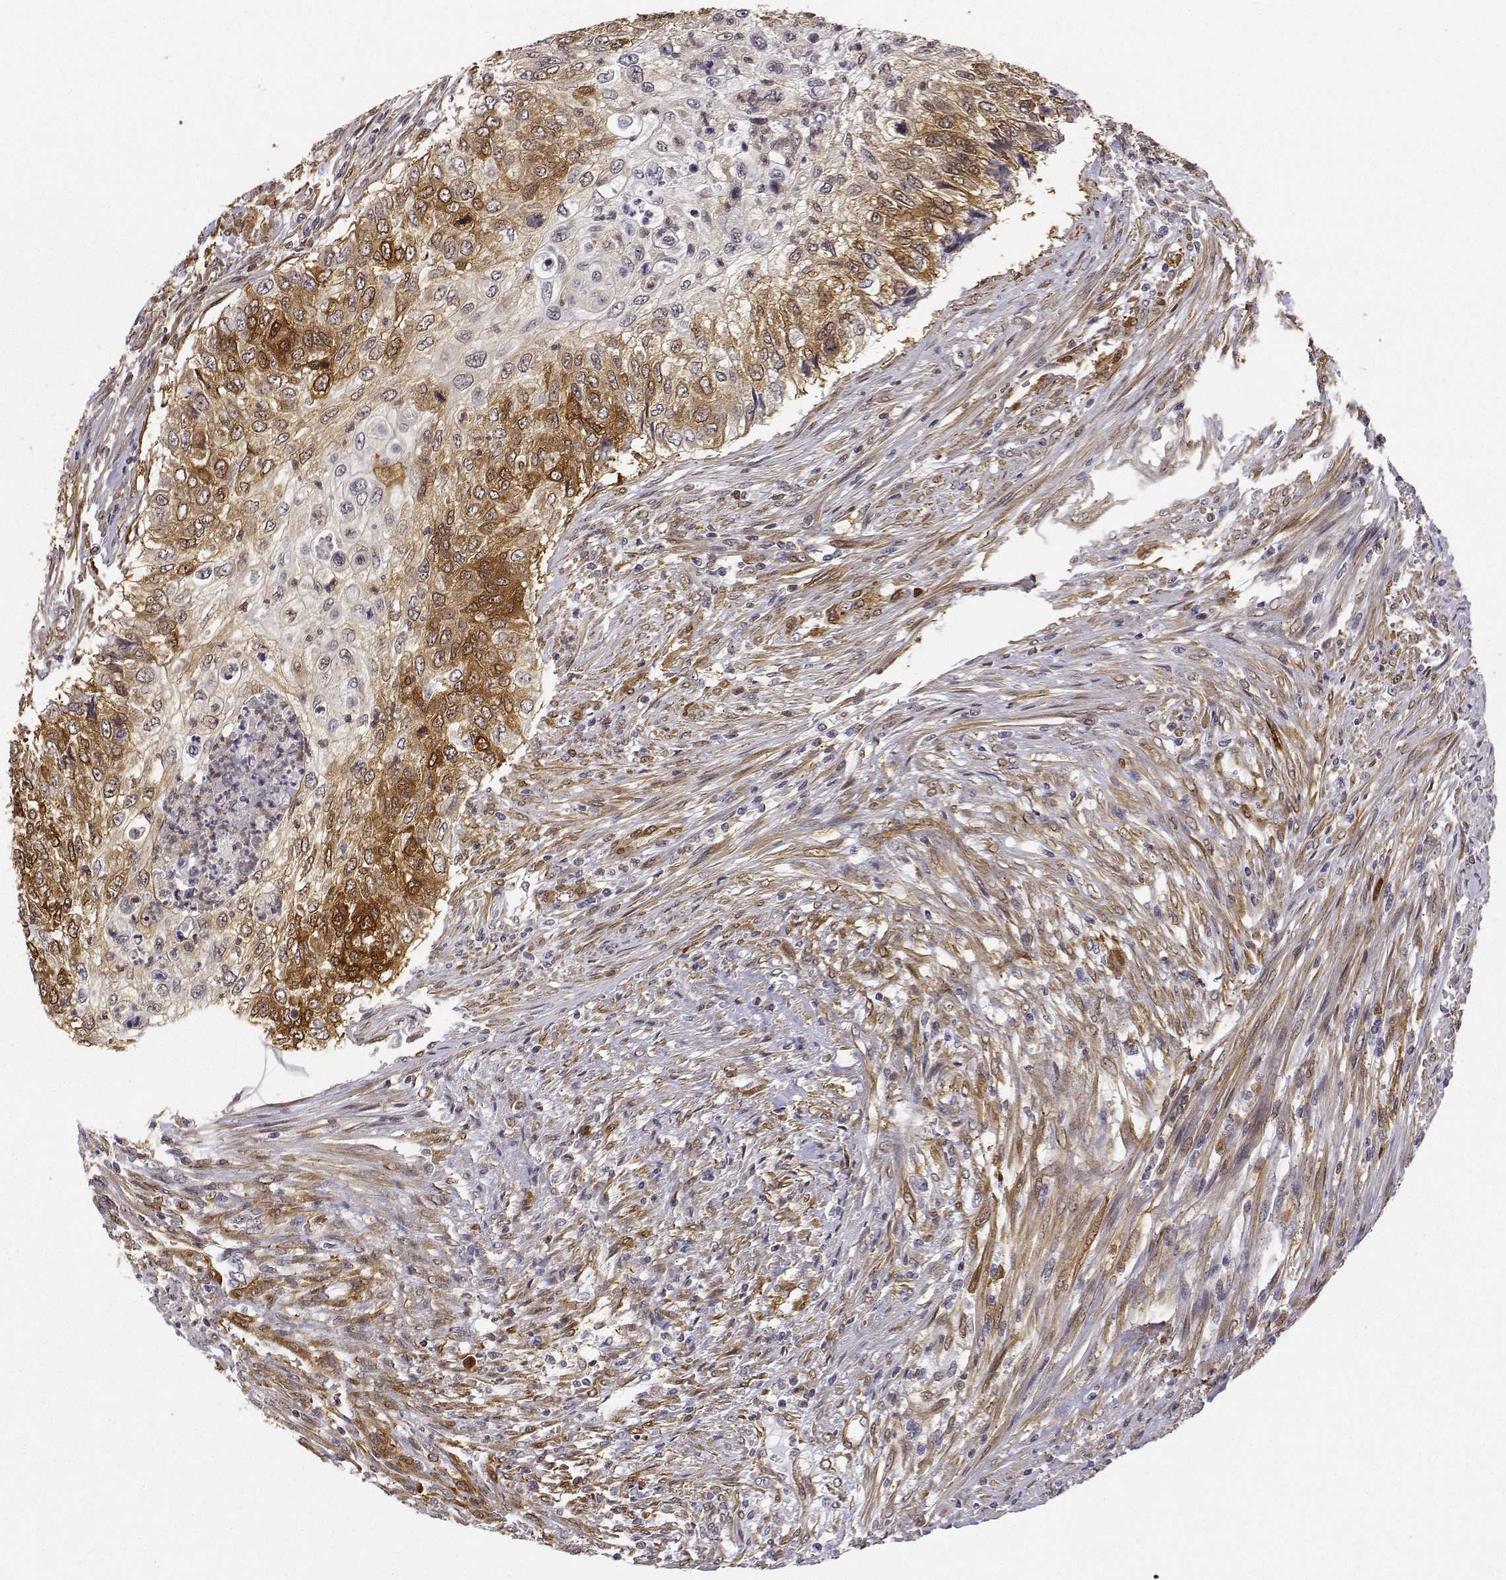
{"staining": {"intensity": "moderate", "quantity": ">75%", "location": "cytoplasmic/membranous"}, "tissue": "urothelial cancer", "cell_type": "Tumor cells", "image_type": "cancer", "snomed": [{"axis": "morphology", "description": "Urothelial carcinoma, High grade"}, {"axis": "topography", "description": "Urinary bladder"}], "caption": "IHC image of neoplastic tissue: human urothelial carcinoma (high-grade) stained using IHC shows medium levels of moderate protein expression localized specifically in the cytoplasmic/membranous of tumor cells, appearing as a cytoplasmic/membranous brown color.", "gene": "PHGDH", "patient": {"sex": "female", "age": 60}}